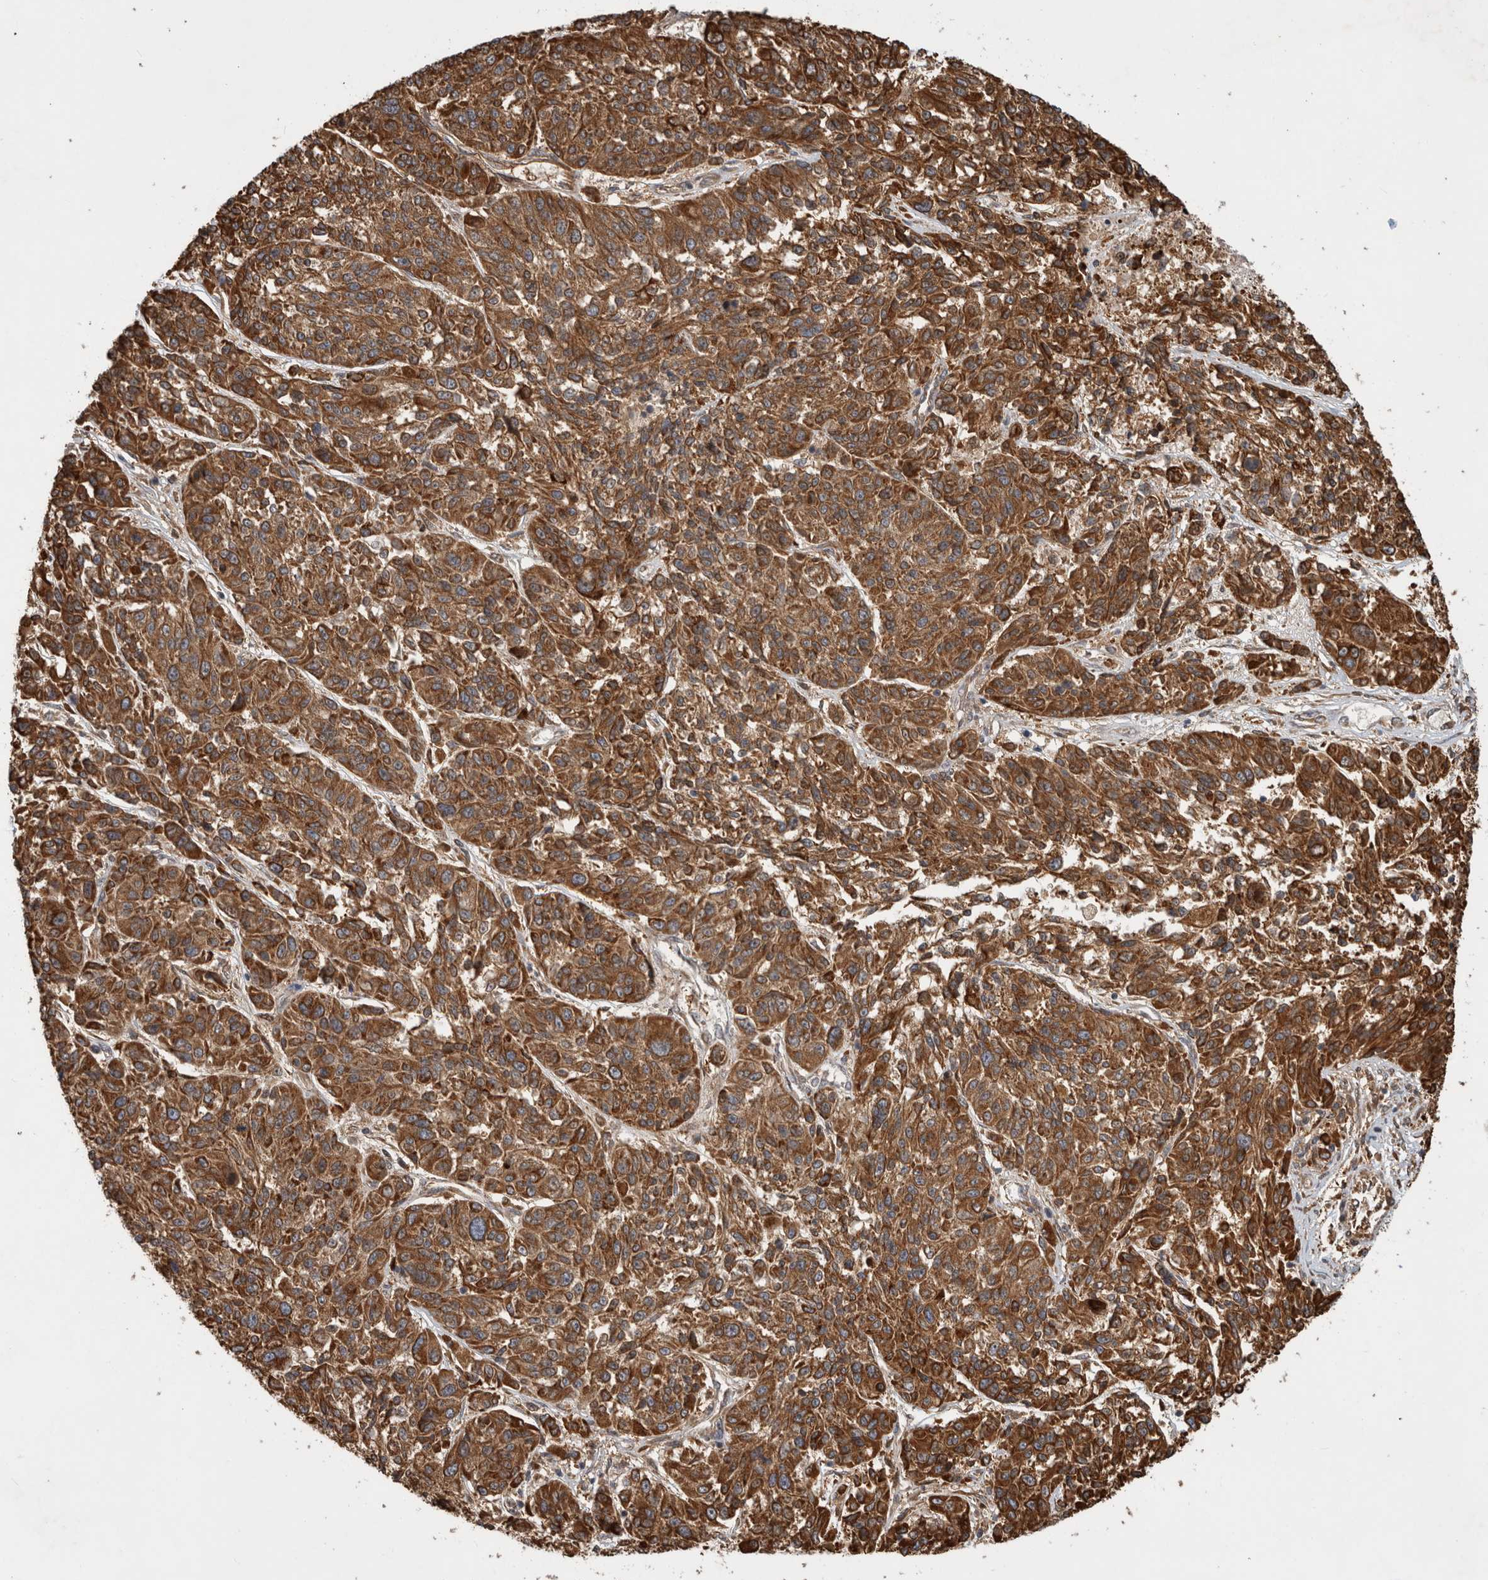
{"staining": {"intensity": "strong", "quantity": ">75%", "location": "cytoplasmic/membranous"}, "tissue": "melanoma", "cell_type": "Tumor cells", "image_type": "cancer", "snomed": [{"axis": "morphology", "description": "Malignant melanoma, NOS"}, {"axis": "topography", "description": "Skin"}], "caption": "Tumor cells reveal high levels of strong cytoplasmic/membranous expression in approximately >75% of cells in human malignant melanoma. Using DAB (3,3'-diaminobenzidine) (brown) and hematoxylin (blue) stains, captured at high magnification using brightfield microscopy.", "gene": "TUBD1", "patient": {"sex": "male", "age": 53}}